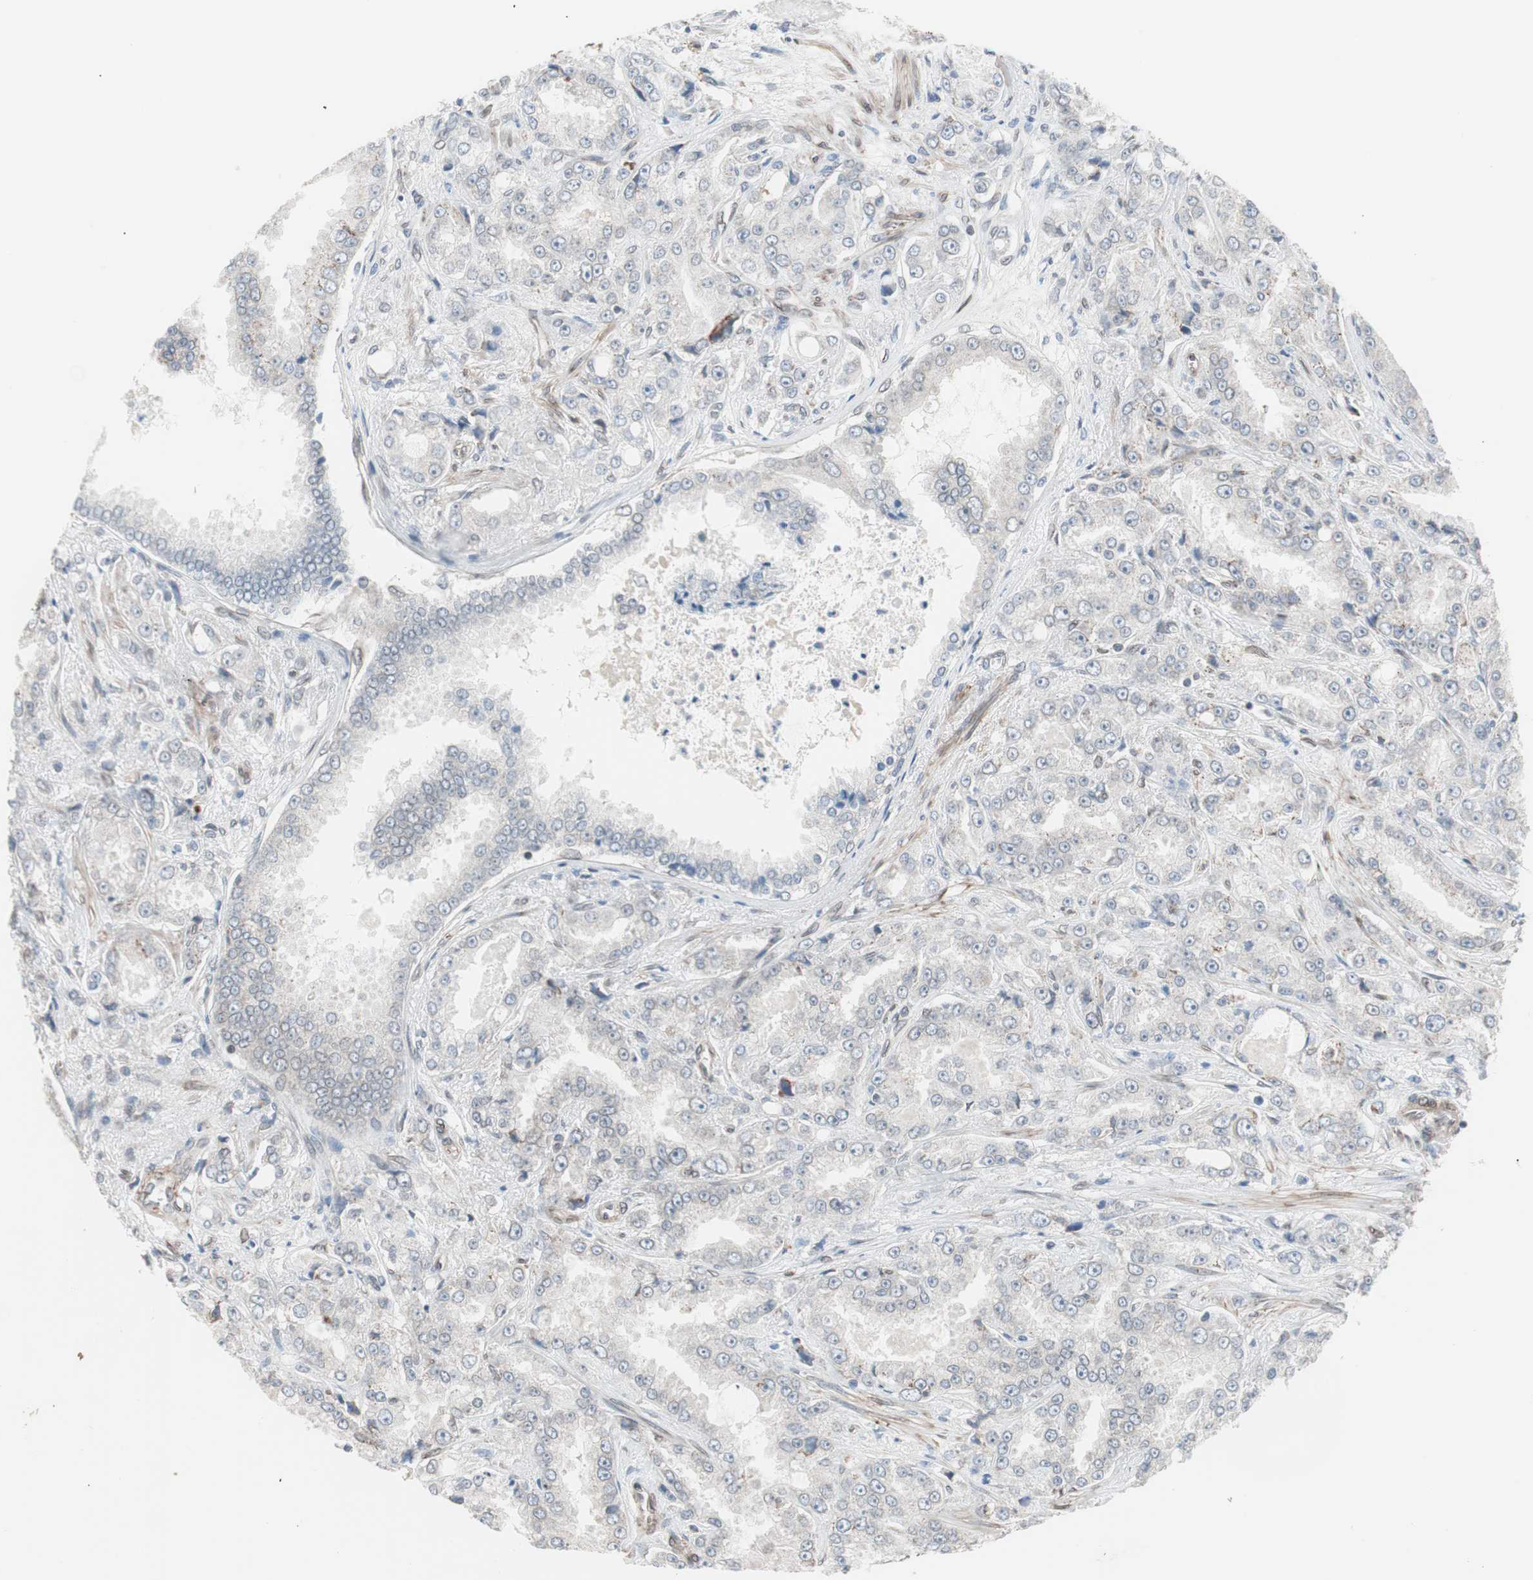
{"staining": {"intensity": "negative", "quantity": "none", "location": "none"}, "tissue": "prostate cancer", "cell_type": "Tumor cells", "image_type": "cancer", "snomed": [{"axis": "morphology", "description": "Adenocarcinoma, High grade"}, {"axis": "topography", "description": "Prostate"}], "caption": "This histopathology image is of prostate cancer stained with IHC to label a protein in brown with the nuclei are counter-stained blue. There is no positivity in tumor cells.", "gene": "ARNT2", "patient": {"sex": "male", "age": 73}}